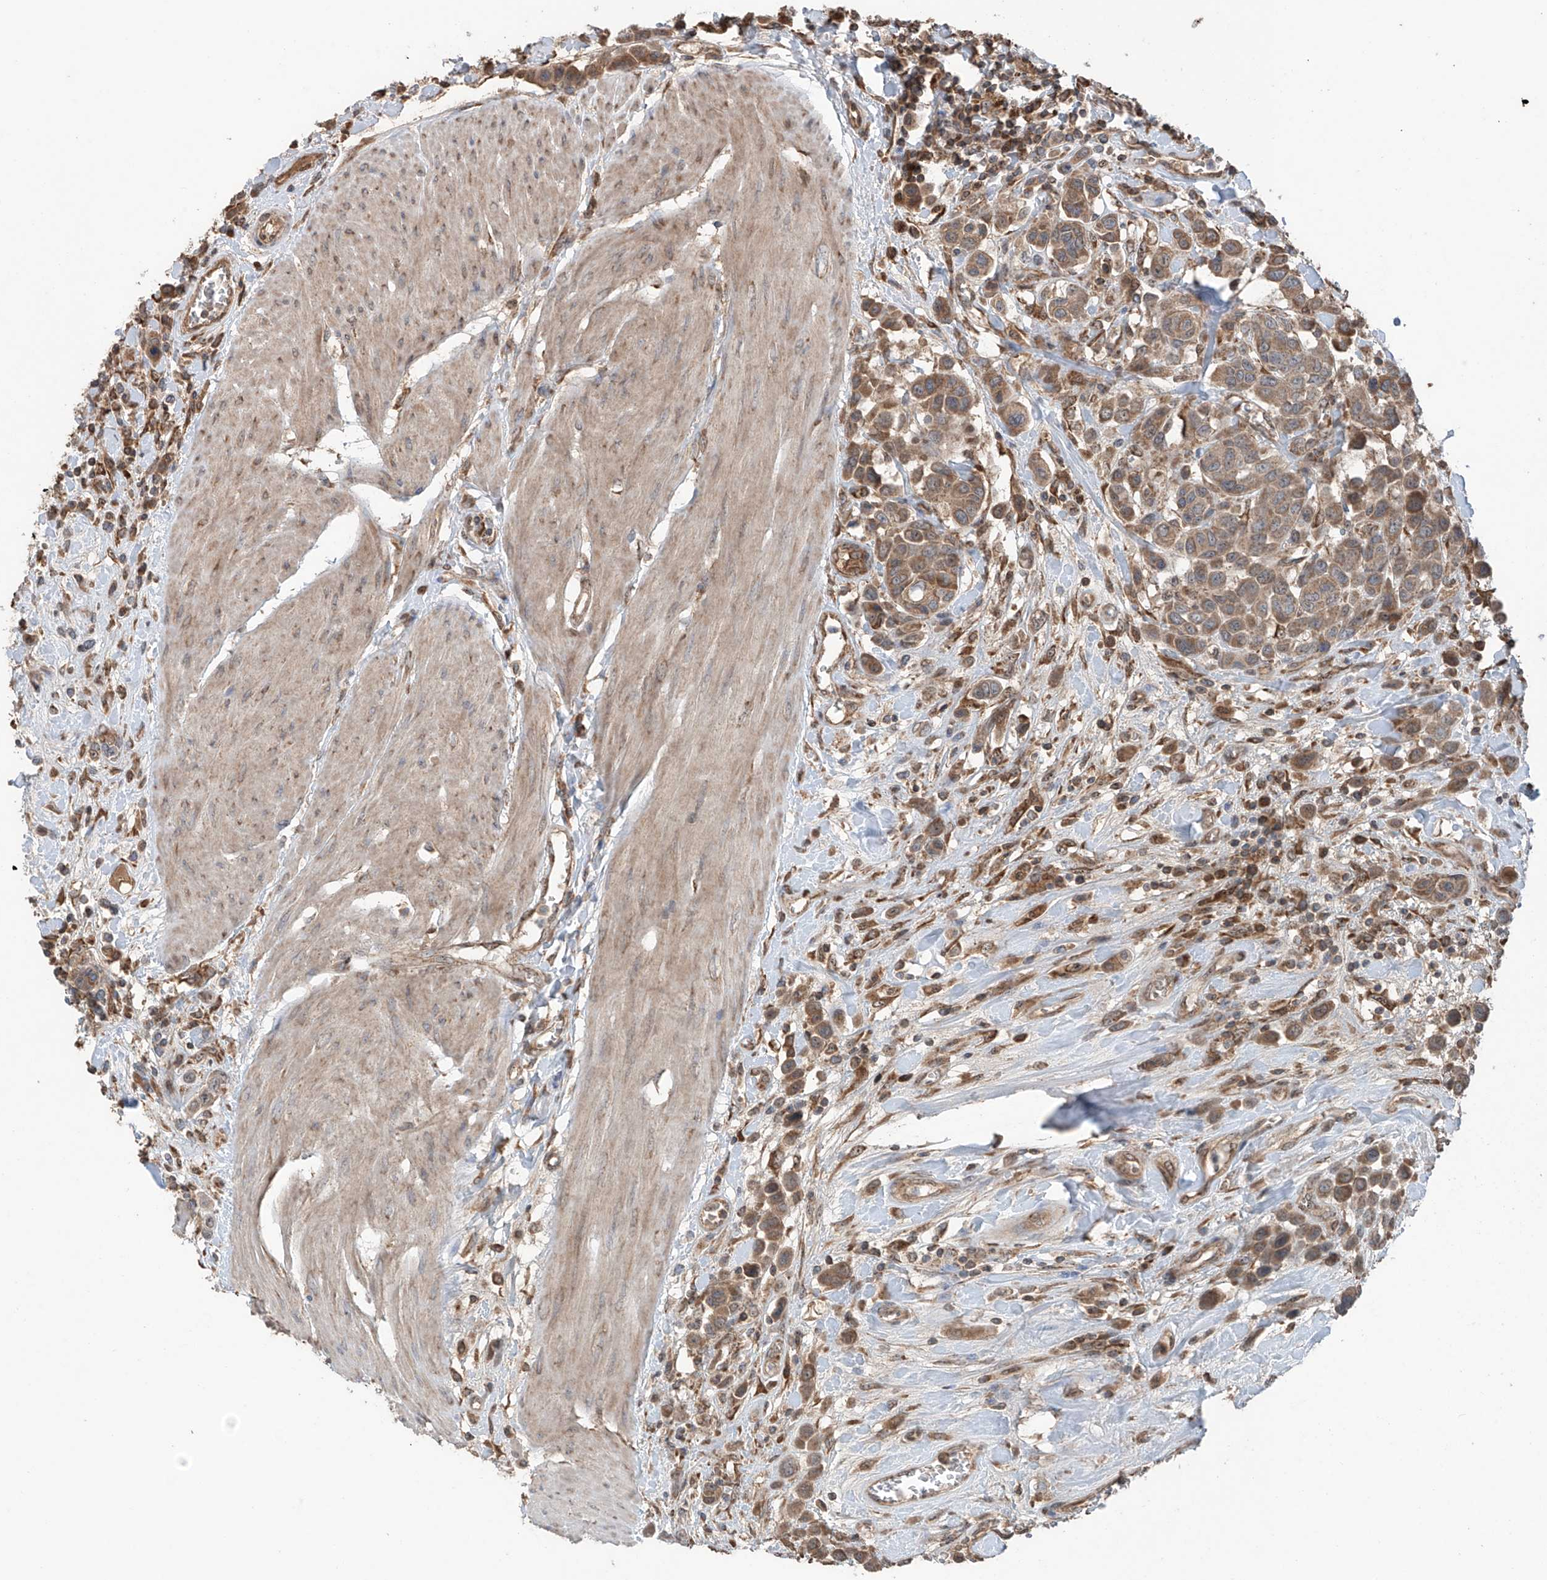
{"staining": {"intensity": "moderate", "quantity": ">75%", "location": "cytoplasmic/membranous"}, "tissue": "urothelial cancer", "cell_type": "Tumor cells", "image_type": "cancer", "snomed": [{"axis": "morphology", "description": "Urothelial carcinoma, High grade"}, {"axis": "topography", "description": "Urinary bladder"}], "caption": "Moderate cytoplasmic/membranous positivity is appreciated in about >75% of tumor cells in high-grade urothelial carcinoma. Immunohistochemistry stains the protein of interest in brown and the nuclei are stained blue.", "gene": "SAMD3", "patient": {"sex": "male", "age": 50}}